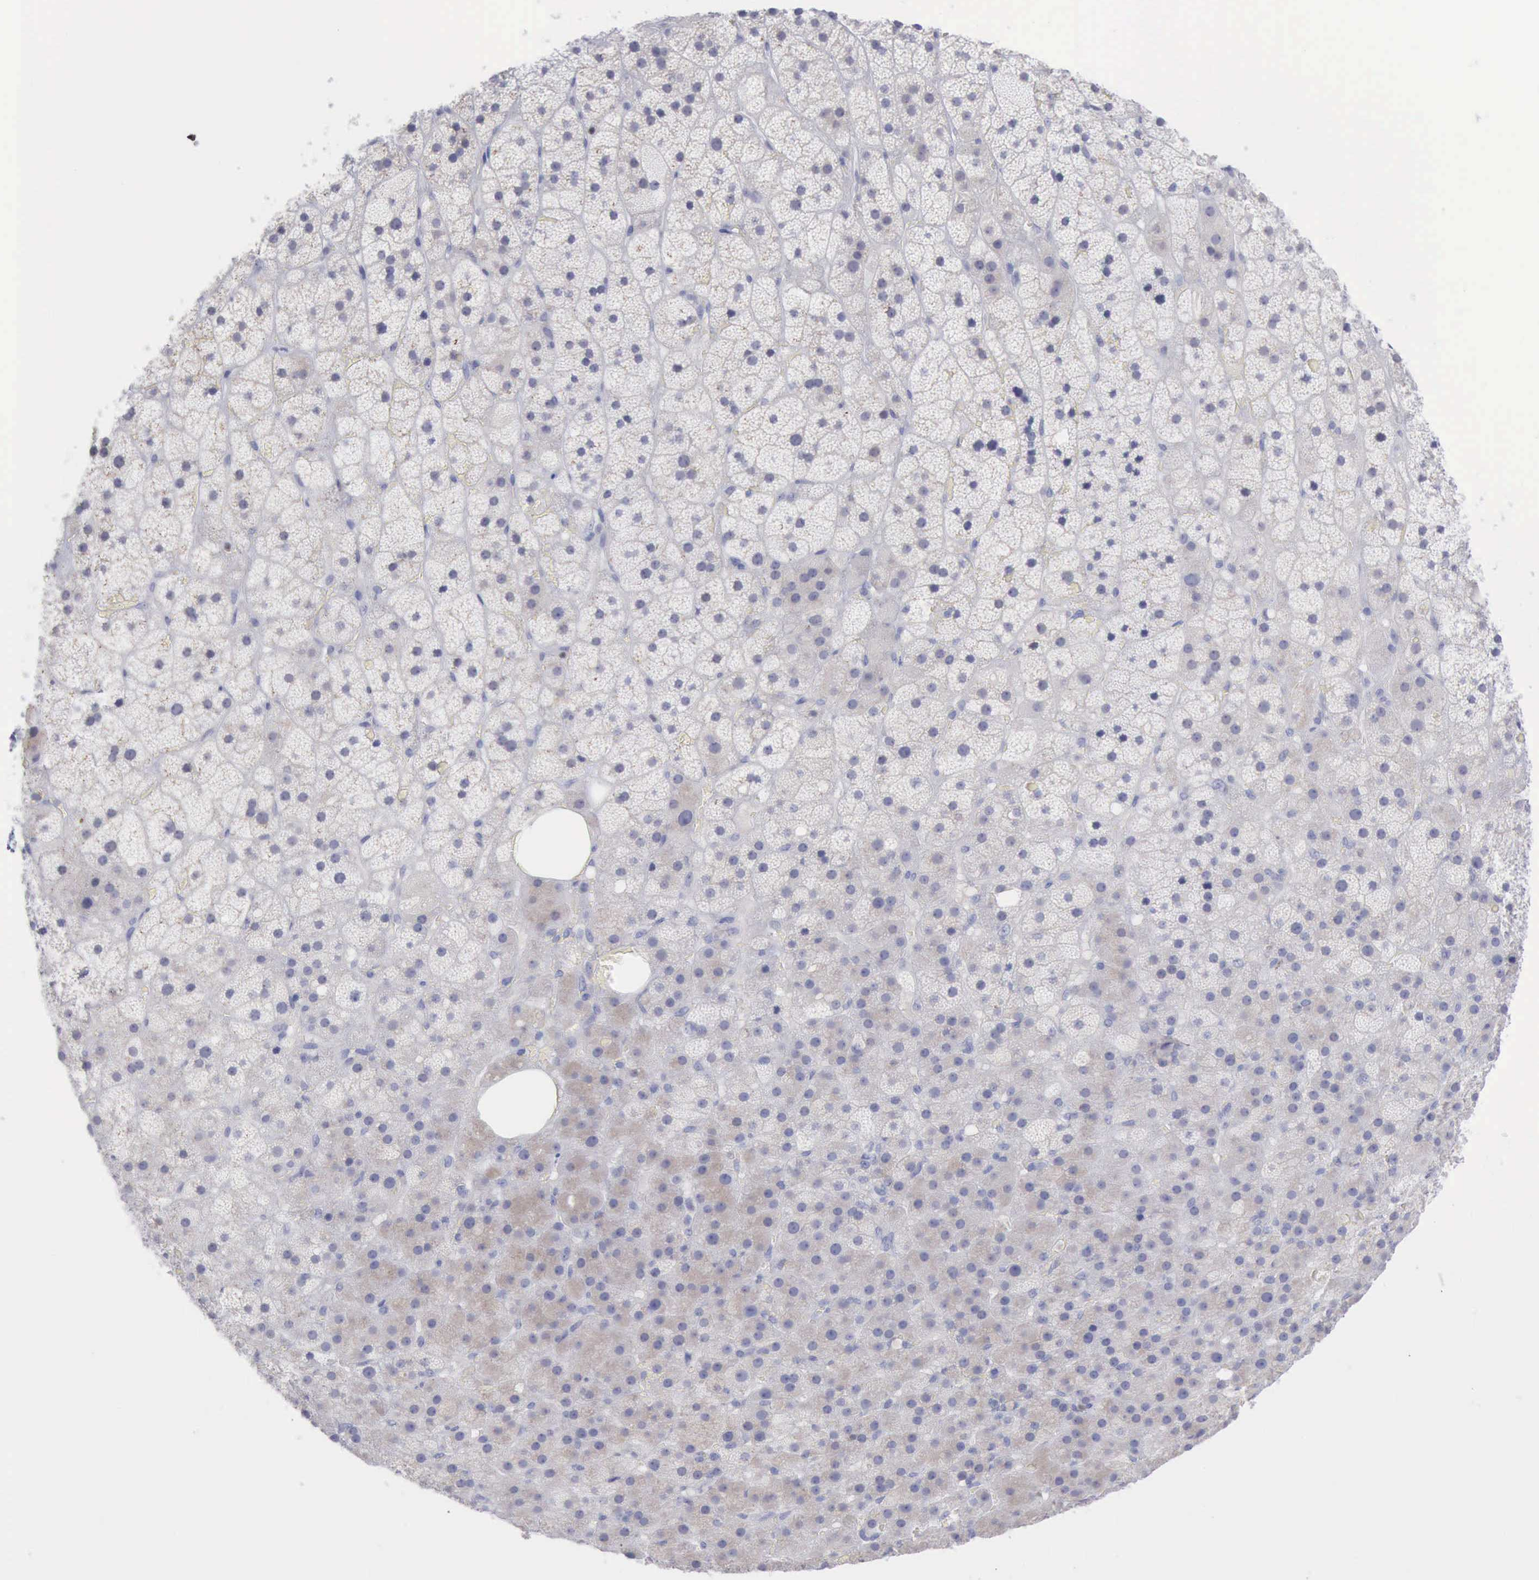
{"staining": {"intensity": "negative", "quantity": "none", "location": "none"}, "tissue": "adrenal gland", "cell_type": "Glandular cells", "image_type": "normal", "snomed": [{"axis": "morphology", "description": "Normal tissue, NOS"}, {"axis": "topography", "description": "Adrenal gland"}], "caption": "An immunohistochemistry (IHC) histopathology image of normal adrenal gland is shown. There is no staining in glandular cells of adrenal gland. The staining was performed using DAB to visualize the protein expression in brown, while the nuclei were stained in blue with hematoxylin (Magnification: 20x).", "gene": "SATB2", "patient": {"sex": "male", "age": 35}}